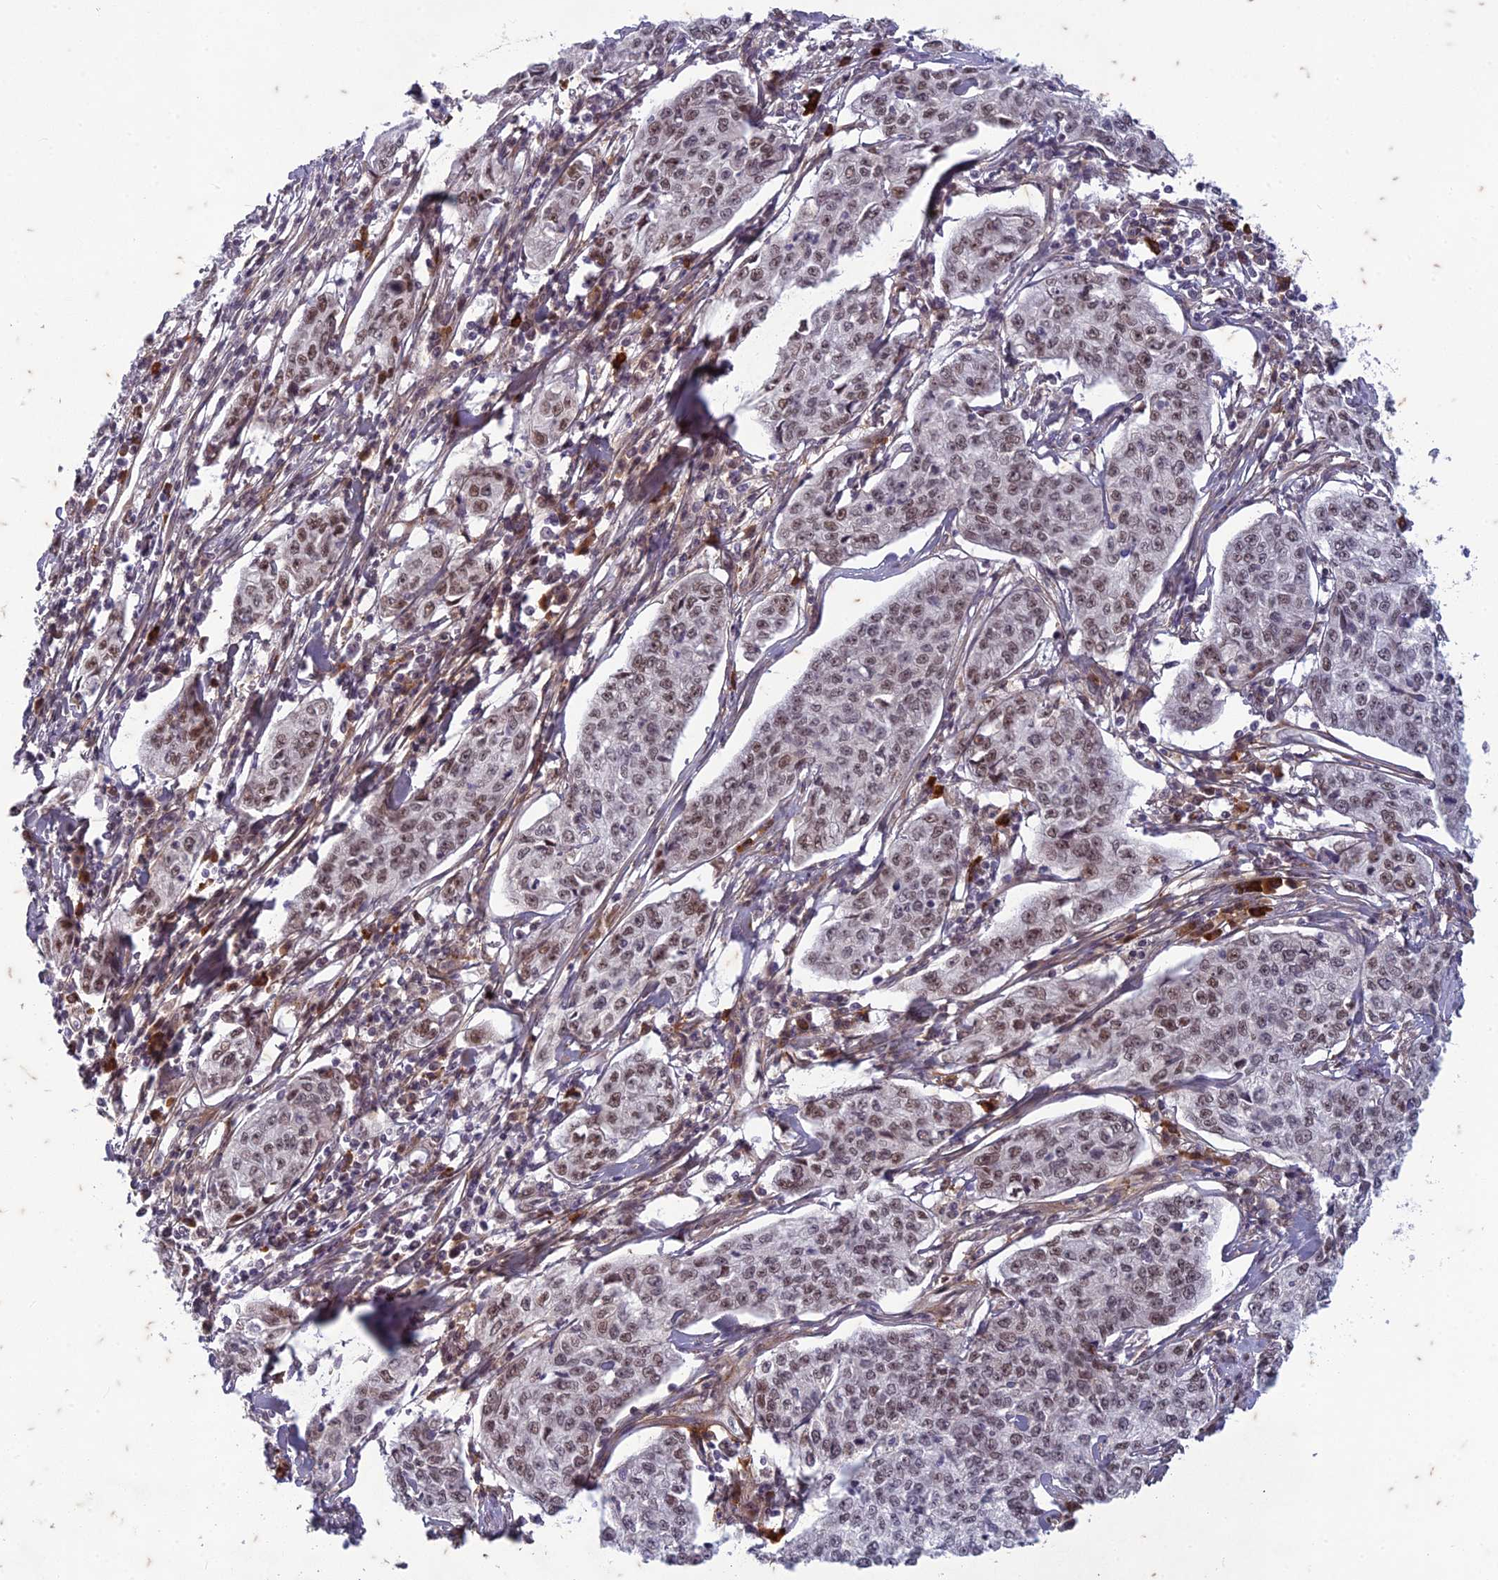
{"staining": {"intensity": "weak", "quantity": ">75%", "location": "nuclear"}, "tissue": "cervical cancer", "cell_type": "Tumor cells", "image_type": "cancer", "snomed": [{"axis": "morphology", "description": "Squamous cell carcinoma, NOS"}, {"axis": "topography", "description": "Cervix"}], "caption": "Immunohistochemical staining of human squamous cell carcinoma (cervical) shows low levels of weak nuclear expression in approximately >75% of tumor cells.", "gene": "PABPN1L", "patient": {"sex": "female", "age": 35}}